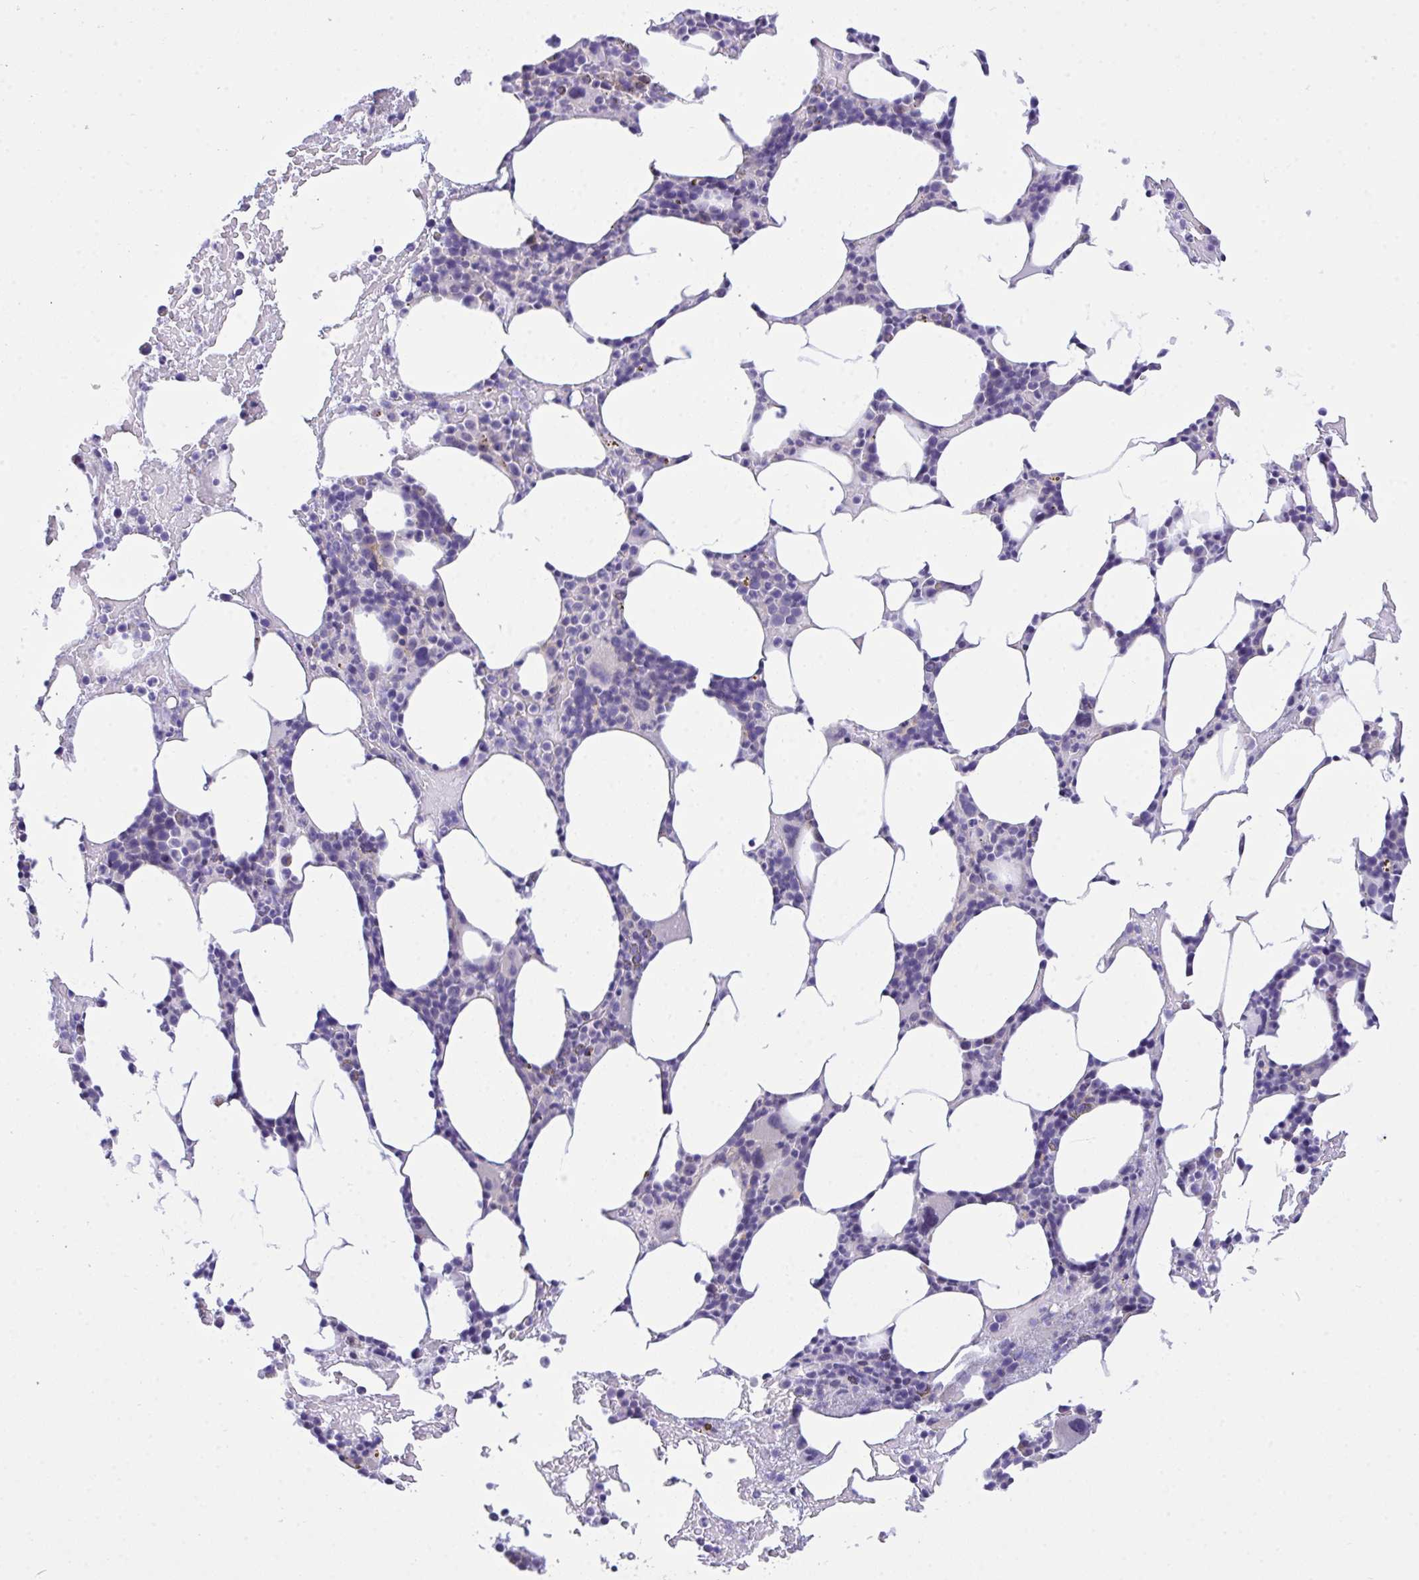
{"staining": {"intensity": "negative", "quantity": "none", "location": "none"}, "tissue": "bone marrow", "cell_type": "Hematopoietic cells", "image_type": "normal", "snomed": [{"axis": "morphology", "description": "Normal tissue, NOS"}, {"axis": "topography", "description": "Bone marrow"}], "caption": "Hematopoietic cells are negative for brown protein staining in benign bone marrow. The staining was performed using DAB (3,3'-diaminobenzidine) to visualize the protein expression in brown, while the nuclei were stained in blue with hematoxylin (Magnification: 20x).", "gene": "HOXD12", "patient": {"sex": "female", "age": 62}}